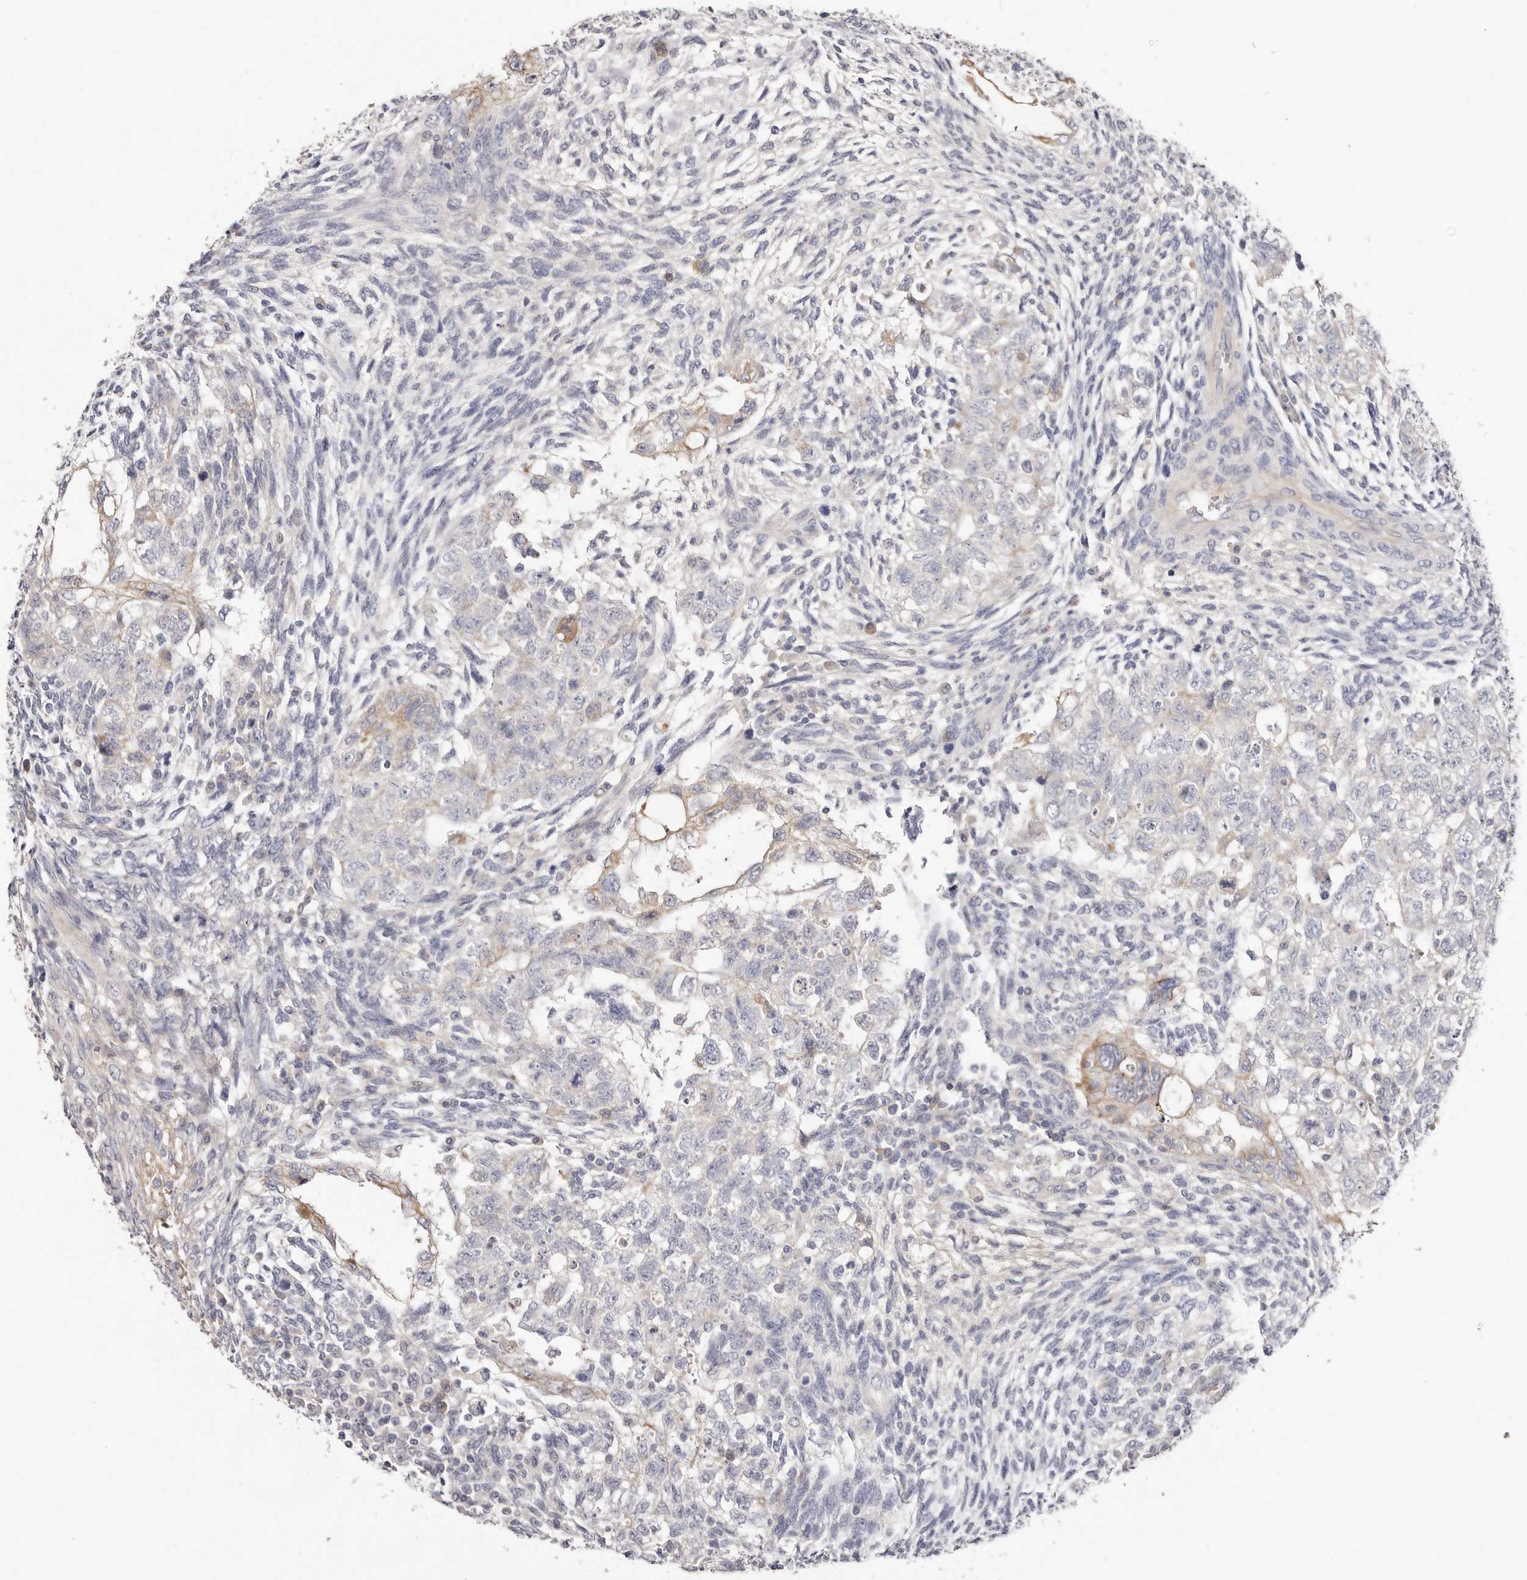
{"staining": {"intensity": "weak", "quantity": "<25%", "location": "cytoplasmic/membranous"}, "tissue": "testis cancer", "cell_type": "Tumor cells", "image_type": "cancer", "snomed": [{"axis": "morphology", "description": "Carcinoma, Embryonal, NOS"}, {"axis": "topography", "description": "Testis"}], "caption": "Immunohistochemistry micrograph of testis embryonal carcinoma stained for a protein (brown), which shows no staining in tumor cells.", "gene": "STK16", "patient": {"sex": "male", "age": 37}}